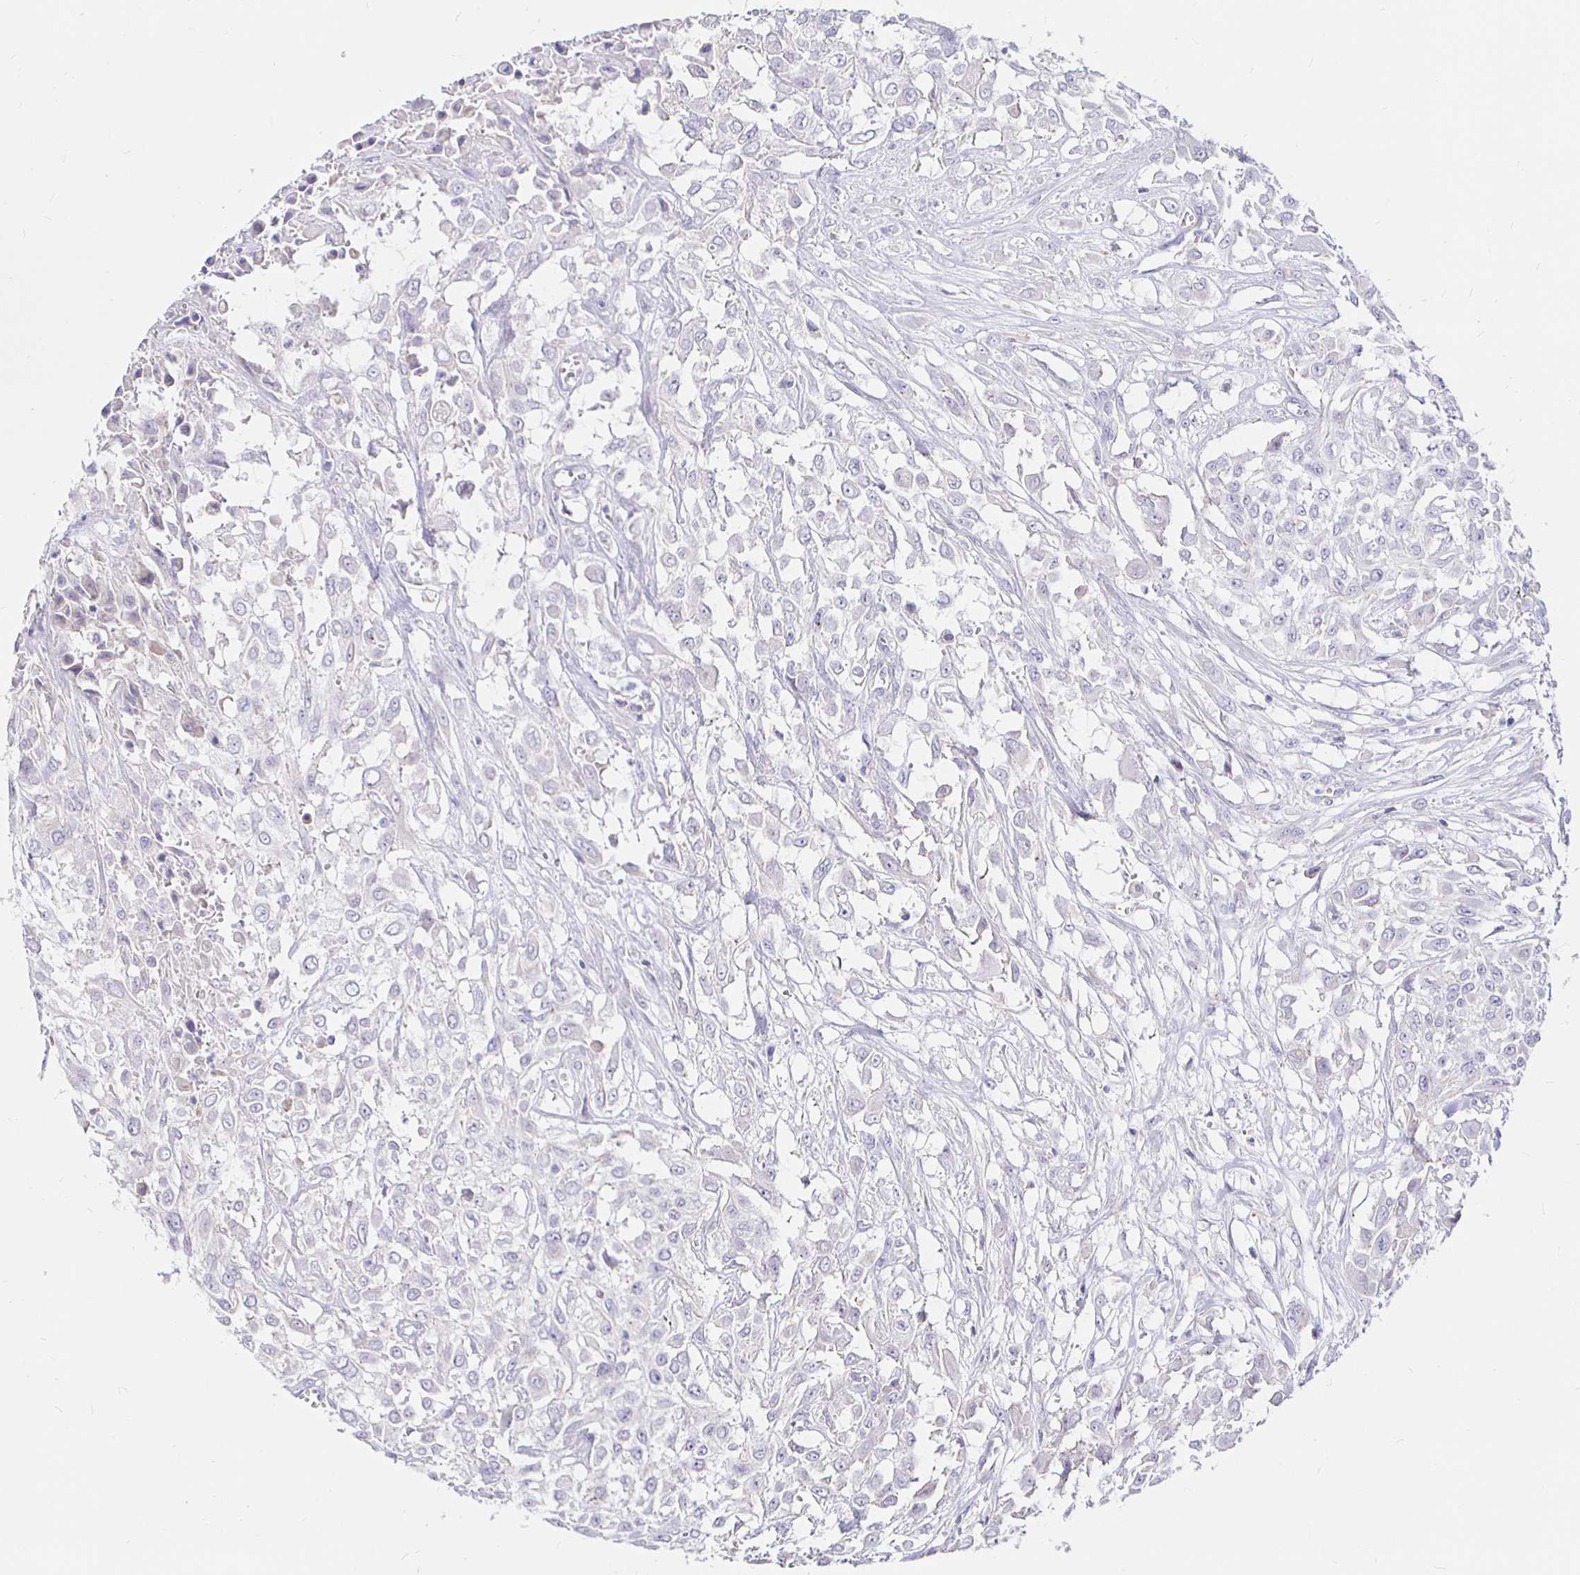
{"staining": {"intensity": "negative", "quantity": "none", "location": "none"}, "tissue": "urothelial cancer", "cell_type": "Tumor cells", "image_type": "cancer", "snomed": [{"axis": "morphology", "description": "Urothelial carcinoma, High grade"}, {"axis": "topography", "description": "Urinary bladder"}], "caption": "Tumor cells are negative for brown protein staining in urothelial cancer. (Brightfield microscopy of DAB (3,3'-diaminobenzidine) IHC at high magnification).", "gene": "NECAB1", "patient": {"sex": "male", "age": 57}}